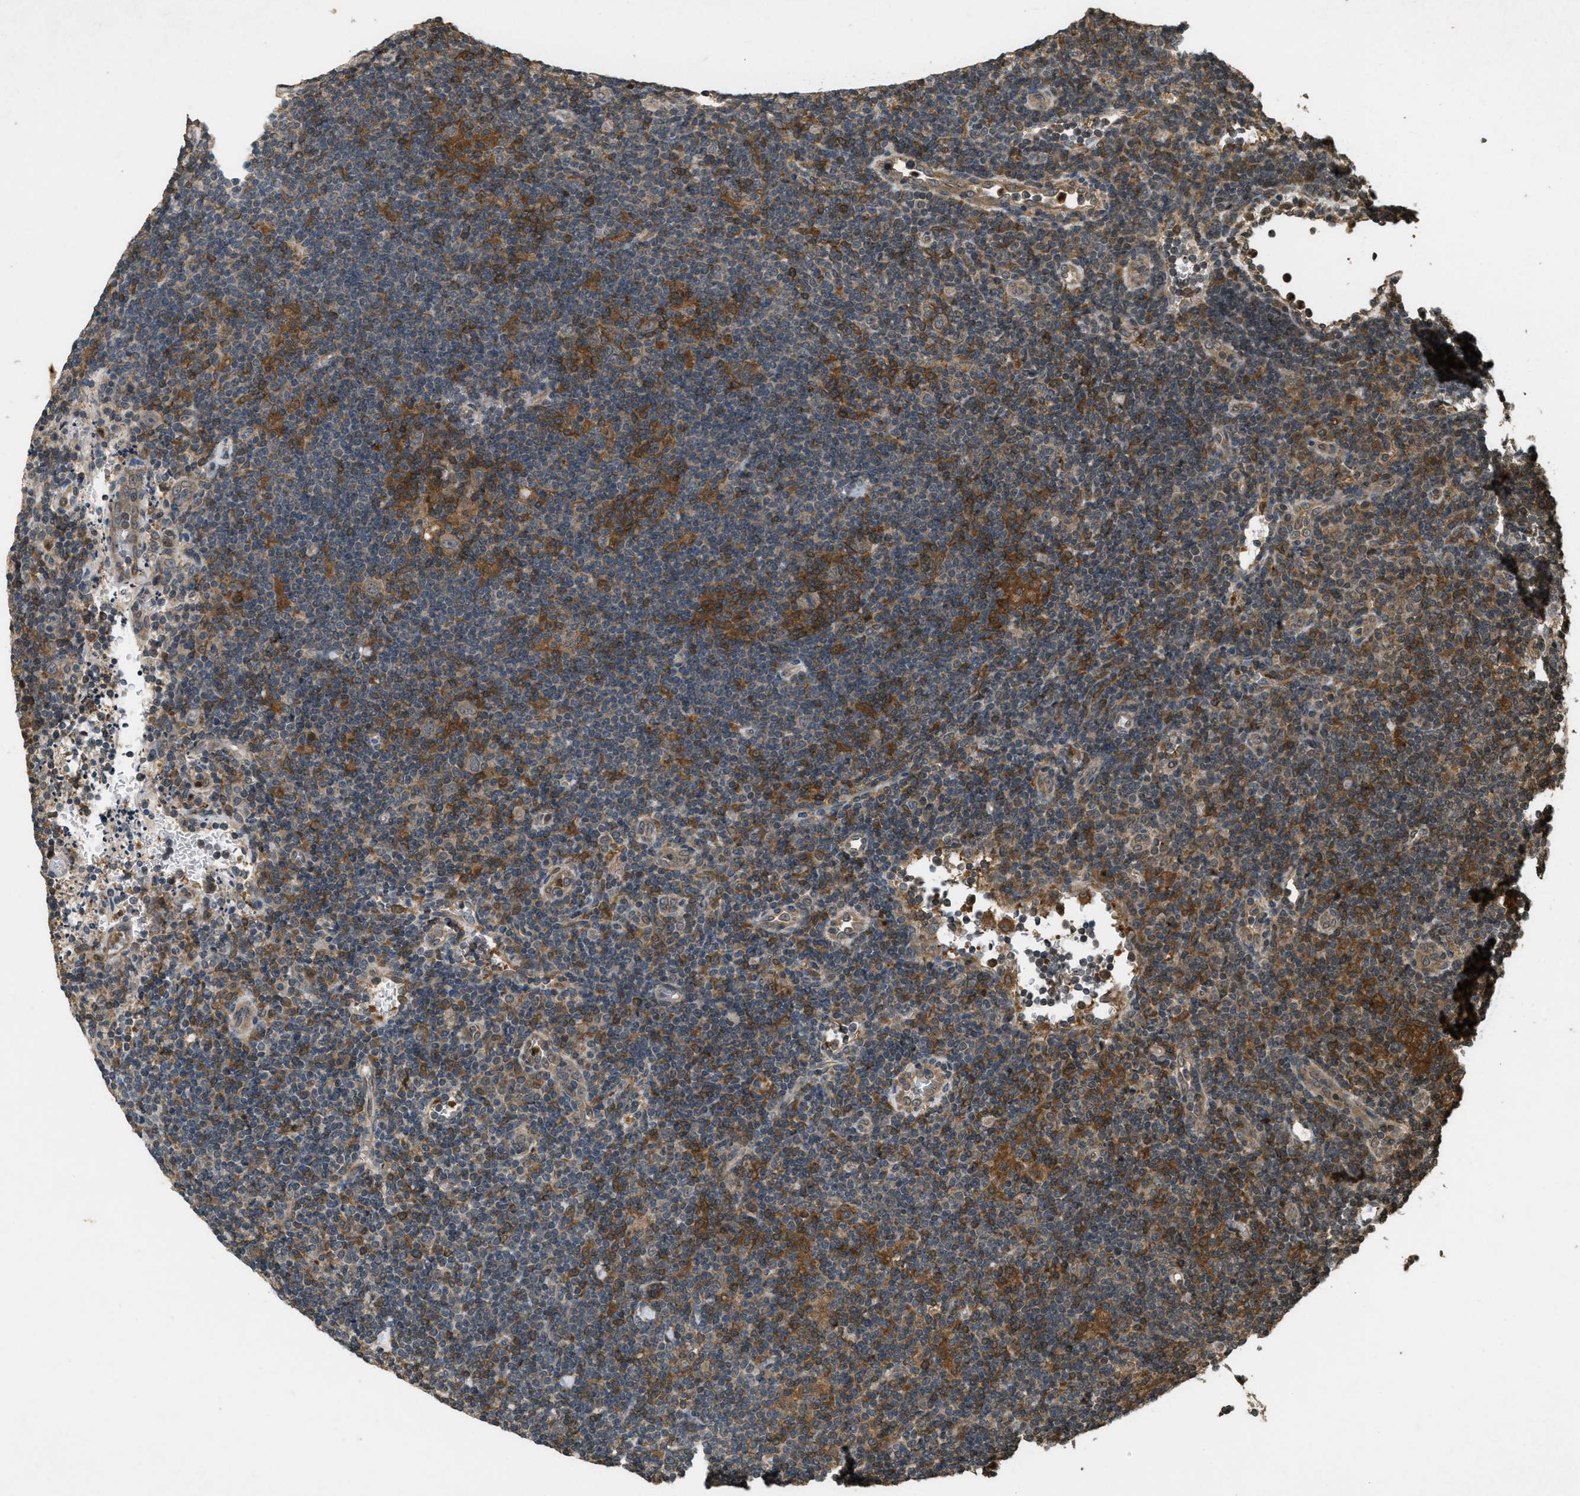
{"staining": {"intensity": "weak", "quantity": ">75%", "location": "cytoplasmic/membranous"}, "tissue": "lymphoma", "cell_type": "Tumor cells", "image_type": "cancer", "snomed": [{"axis": "morphology", "description": "Hodgkin's disease, NOS"}, {"axis": "topography", "description": "Lymph node"}], "caption": "Immunohistochemical staining of Hodgkin's disease shows weak cytoplasmic/membranous protein positivity in about >75% of tumor cells.", "gene": "ATG7", "patient": {"sex": "female", "age": 57}}